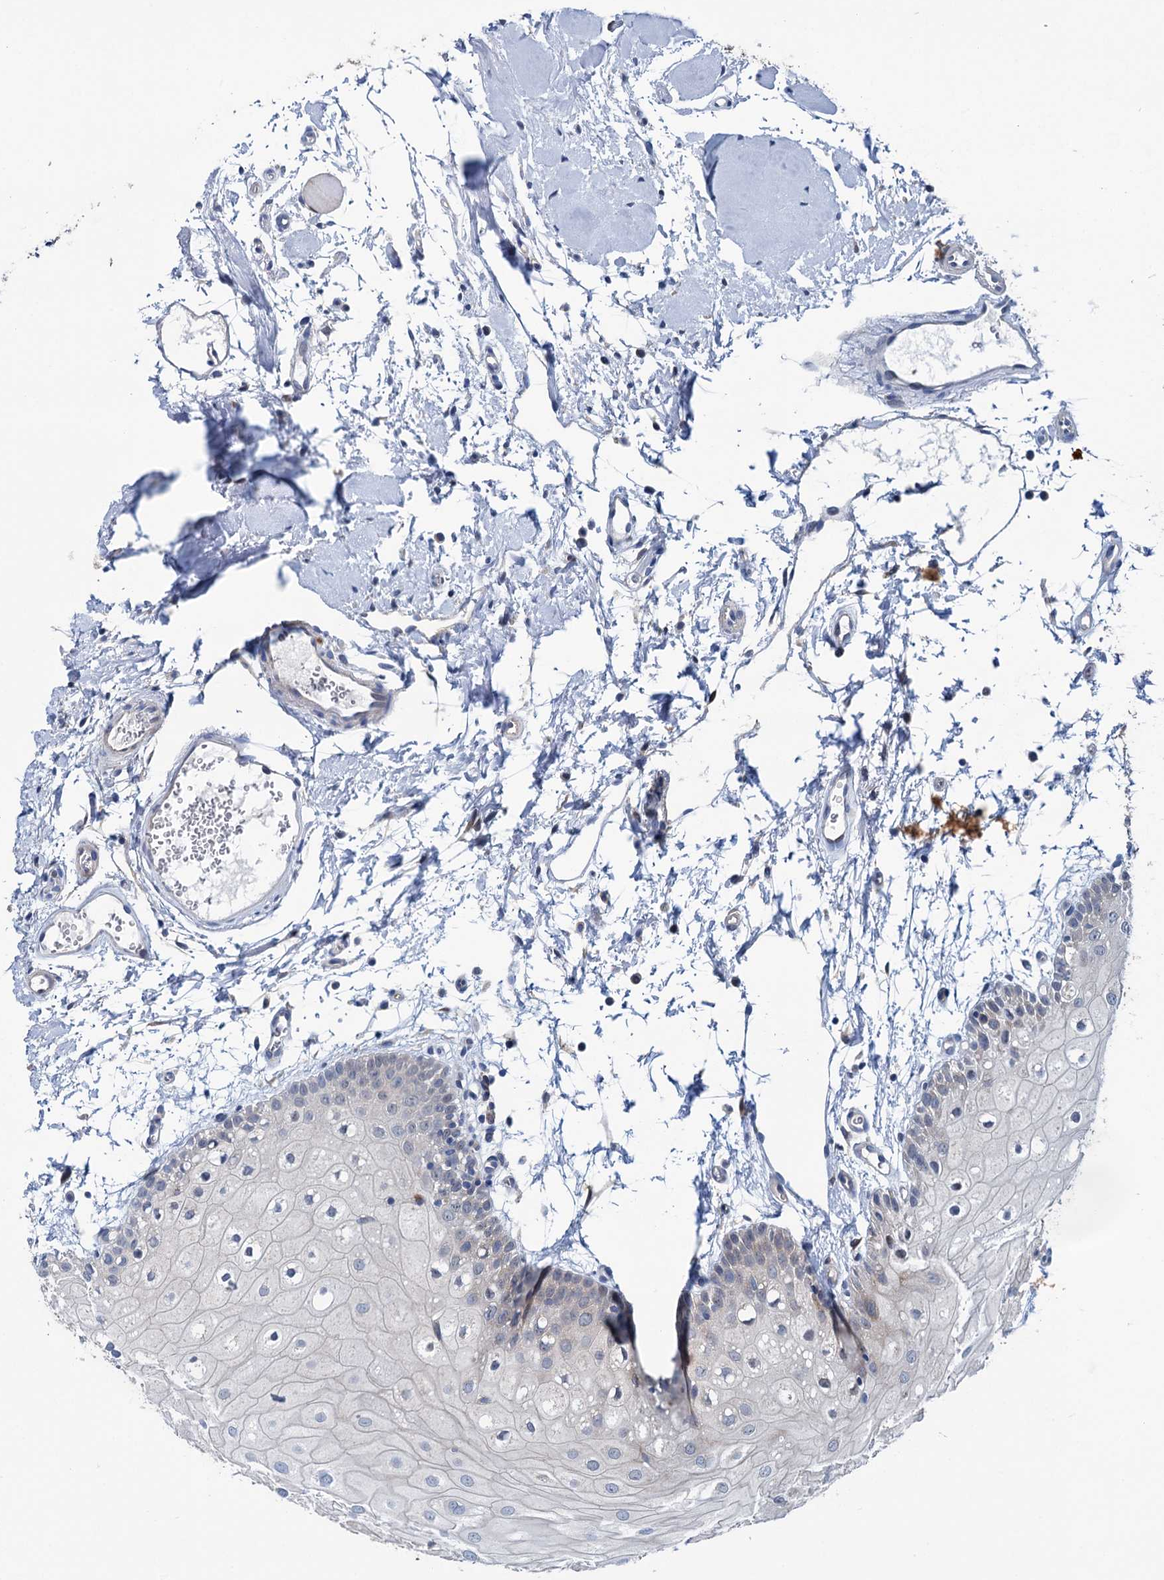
{"staining": {"intensity": "weak", "quantity": "<25%", "location": "cytoplasmic/membranous"}, "tissue": "oral mucosa", "cell_type": "Squamous epithelial cells", "image_type": "normal", "snomed": [{"axis": "morphology", "description": "Normal tissue, NOS"}, {"axis": "topography", "description": "Oral tissue"}, {"axis": "topography", "description": "Tounge, NOS"}], "caption": "The image exhibits no staining of squamous epithelial cells in unremarkable oral mucosa.", "gene": "EYA4", "patient": {"sex": "female", "age": 73}}